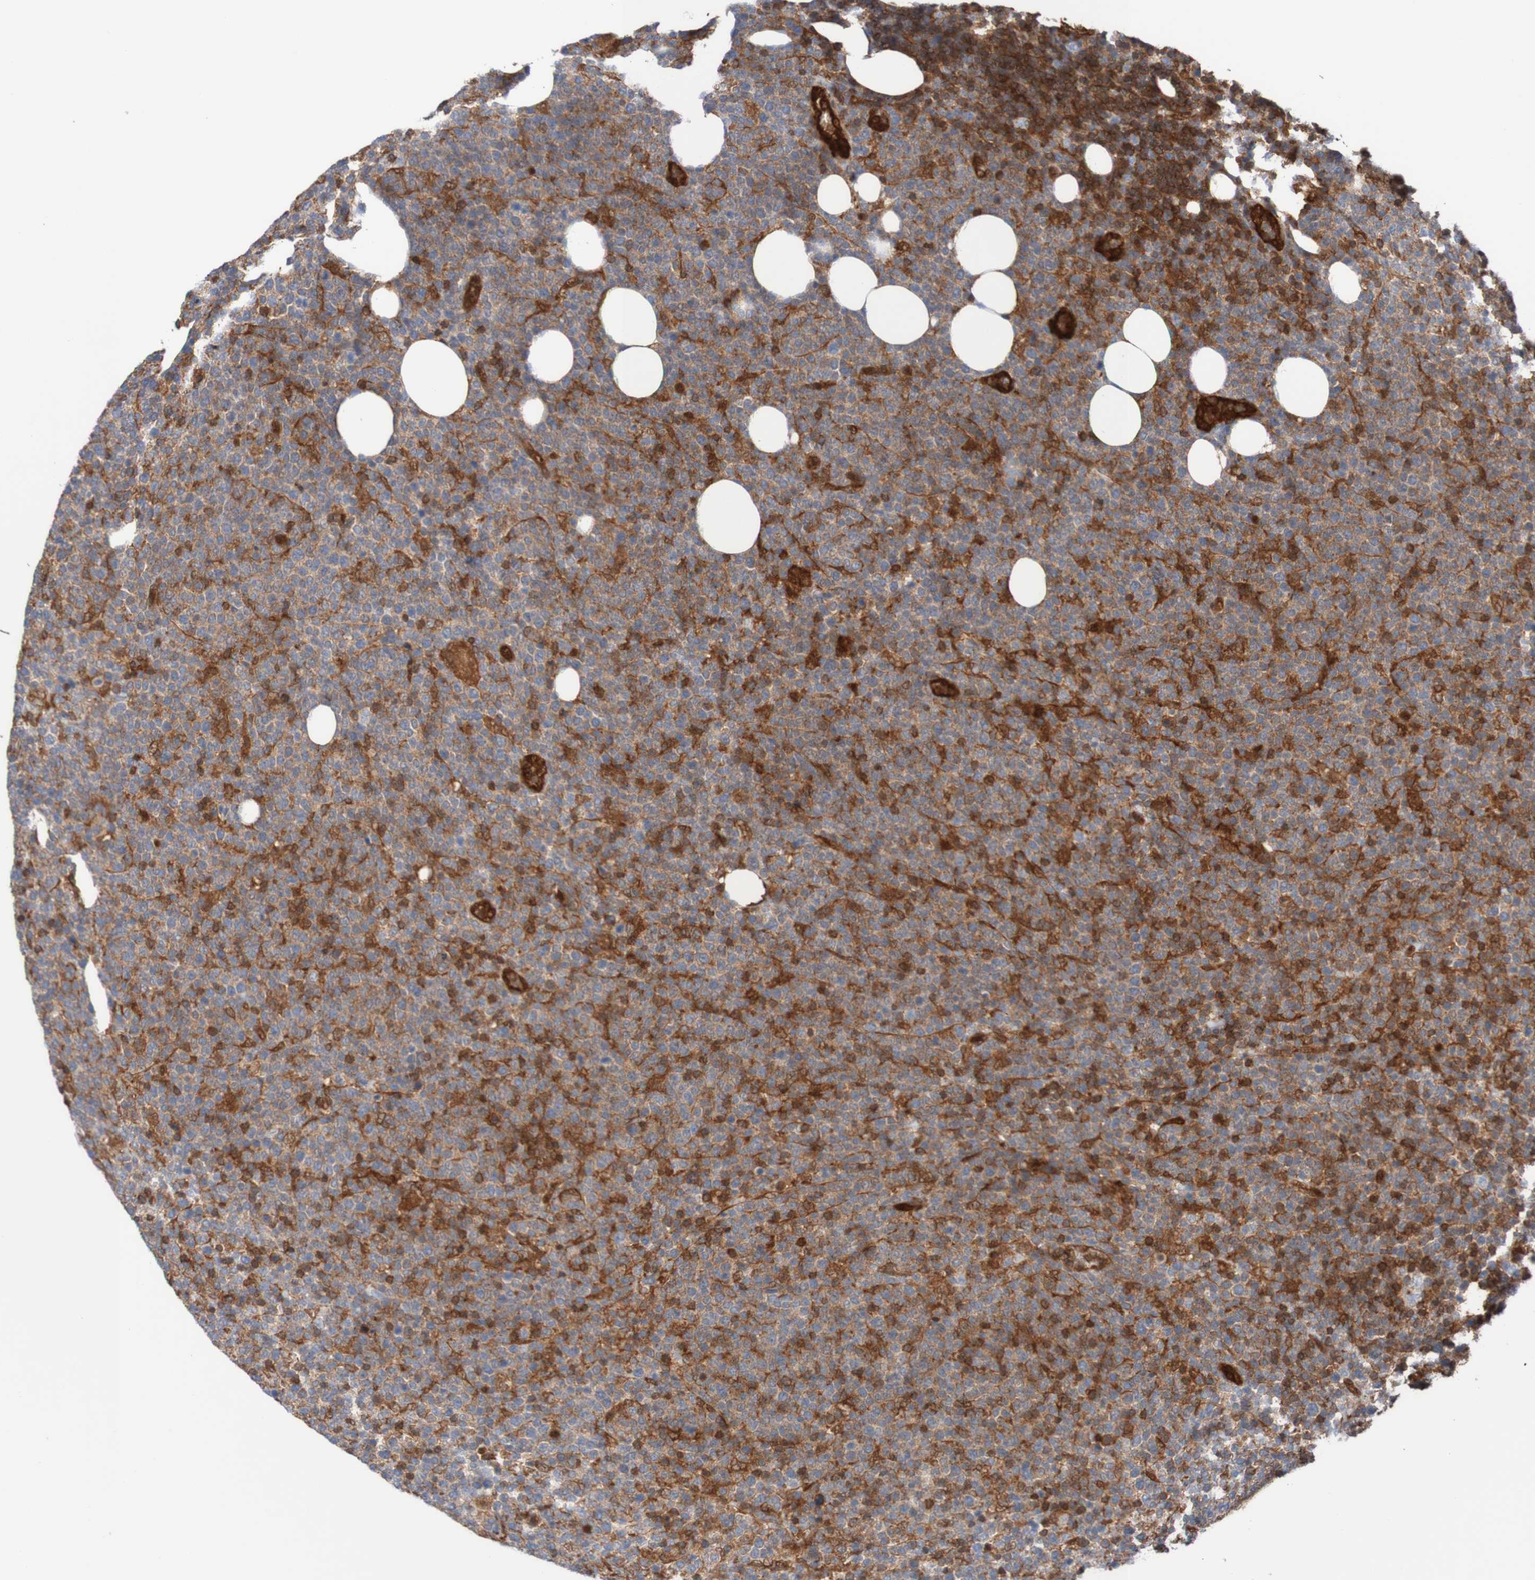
{"staining": {"intensity": "strong", "quantity": "25%-75%", "location": "cytoplasmic/membranous"}, "tissue": "lymphoma", "cell_type": "Tumor cells", "image_type": "cancer", "snomed": [{"axis": "morphology", "description": "Malignant lymphoma, non-Hodgkin's type, High grade"}, {"axis": "topography", "description": "Lymph node"}], "caption": "Protein expression by immunohistochemistry demonstrates strong cytoplasmic/membranous expression in approximately 25%-75% of tumor cells in lymphoma. (Brightfield microscopy of DAB IHC at high magnification).", "gene": "RIGI", "patient": {"sex": "male", "age": 61}}